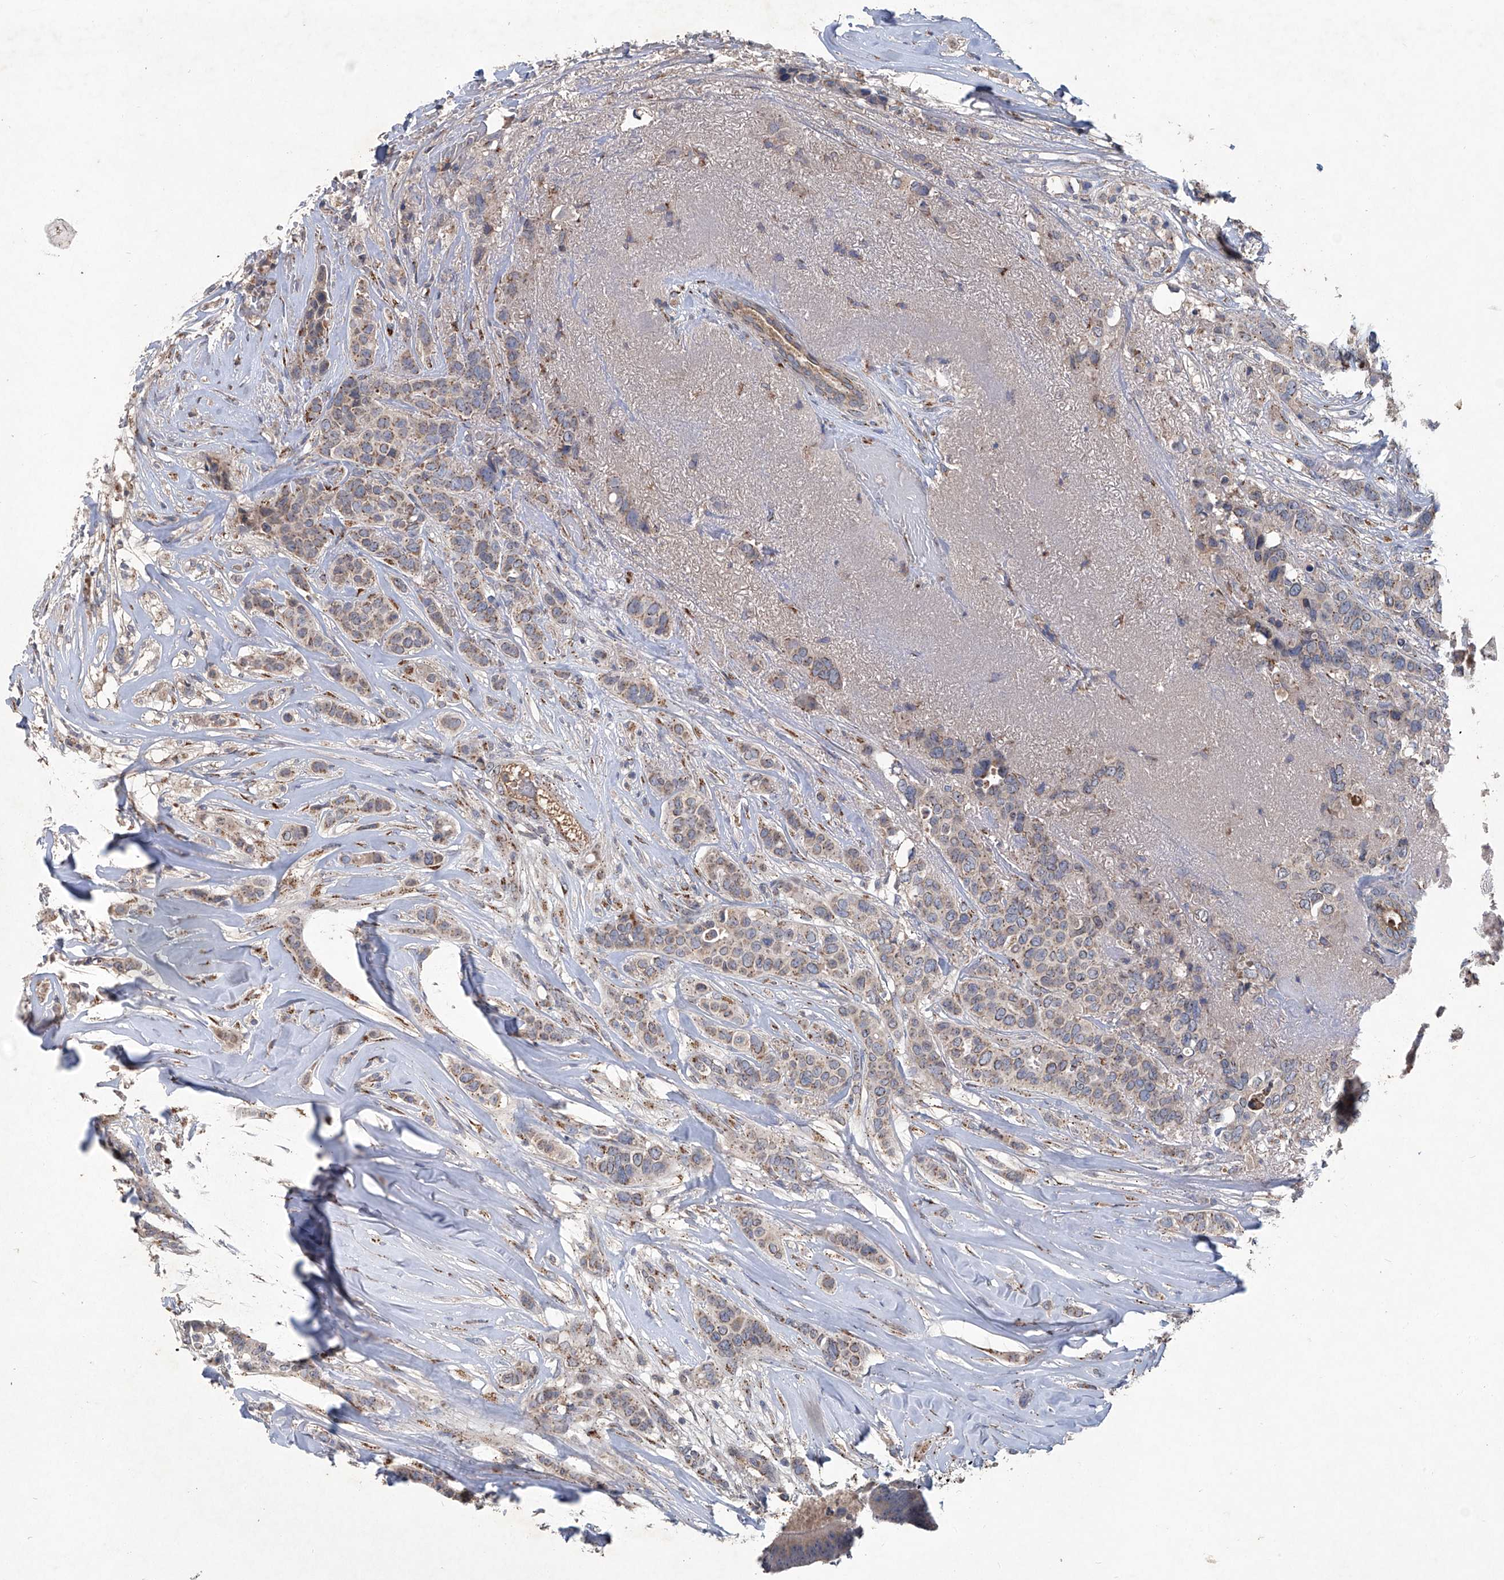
{"staining": {"intensity": "weak", "quantity": ">75%", "location": "cytoplasmic/membranous"}, "tissue": "breast cancer", "cell_type": "Tumor cells", "image_type": "cancer", "snomed": [{"axis": "morphology", "description": "Lobular carcinoma"}, {"axis": "topography", "description": "Breast"}], "caption": "Immunohistochemistry (IHC) photomicrograph of neoplastic tissue: breast cancer stained using immunohistochemistry (IHC) demonstrates low levels of weak protein expression localized specifically in the cytoplasmic/membranous of tumor cells, appearing as a cytoplasmic/membranous brown color.", "gene": "PCSK5", "patient": {"sex": "female", "age": 51}}